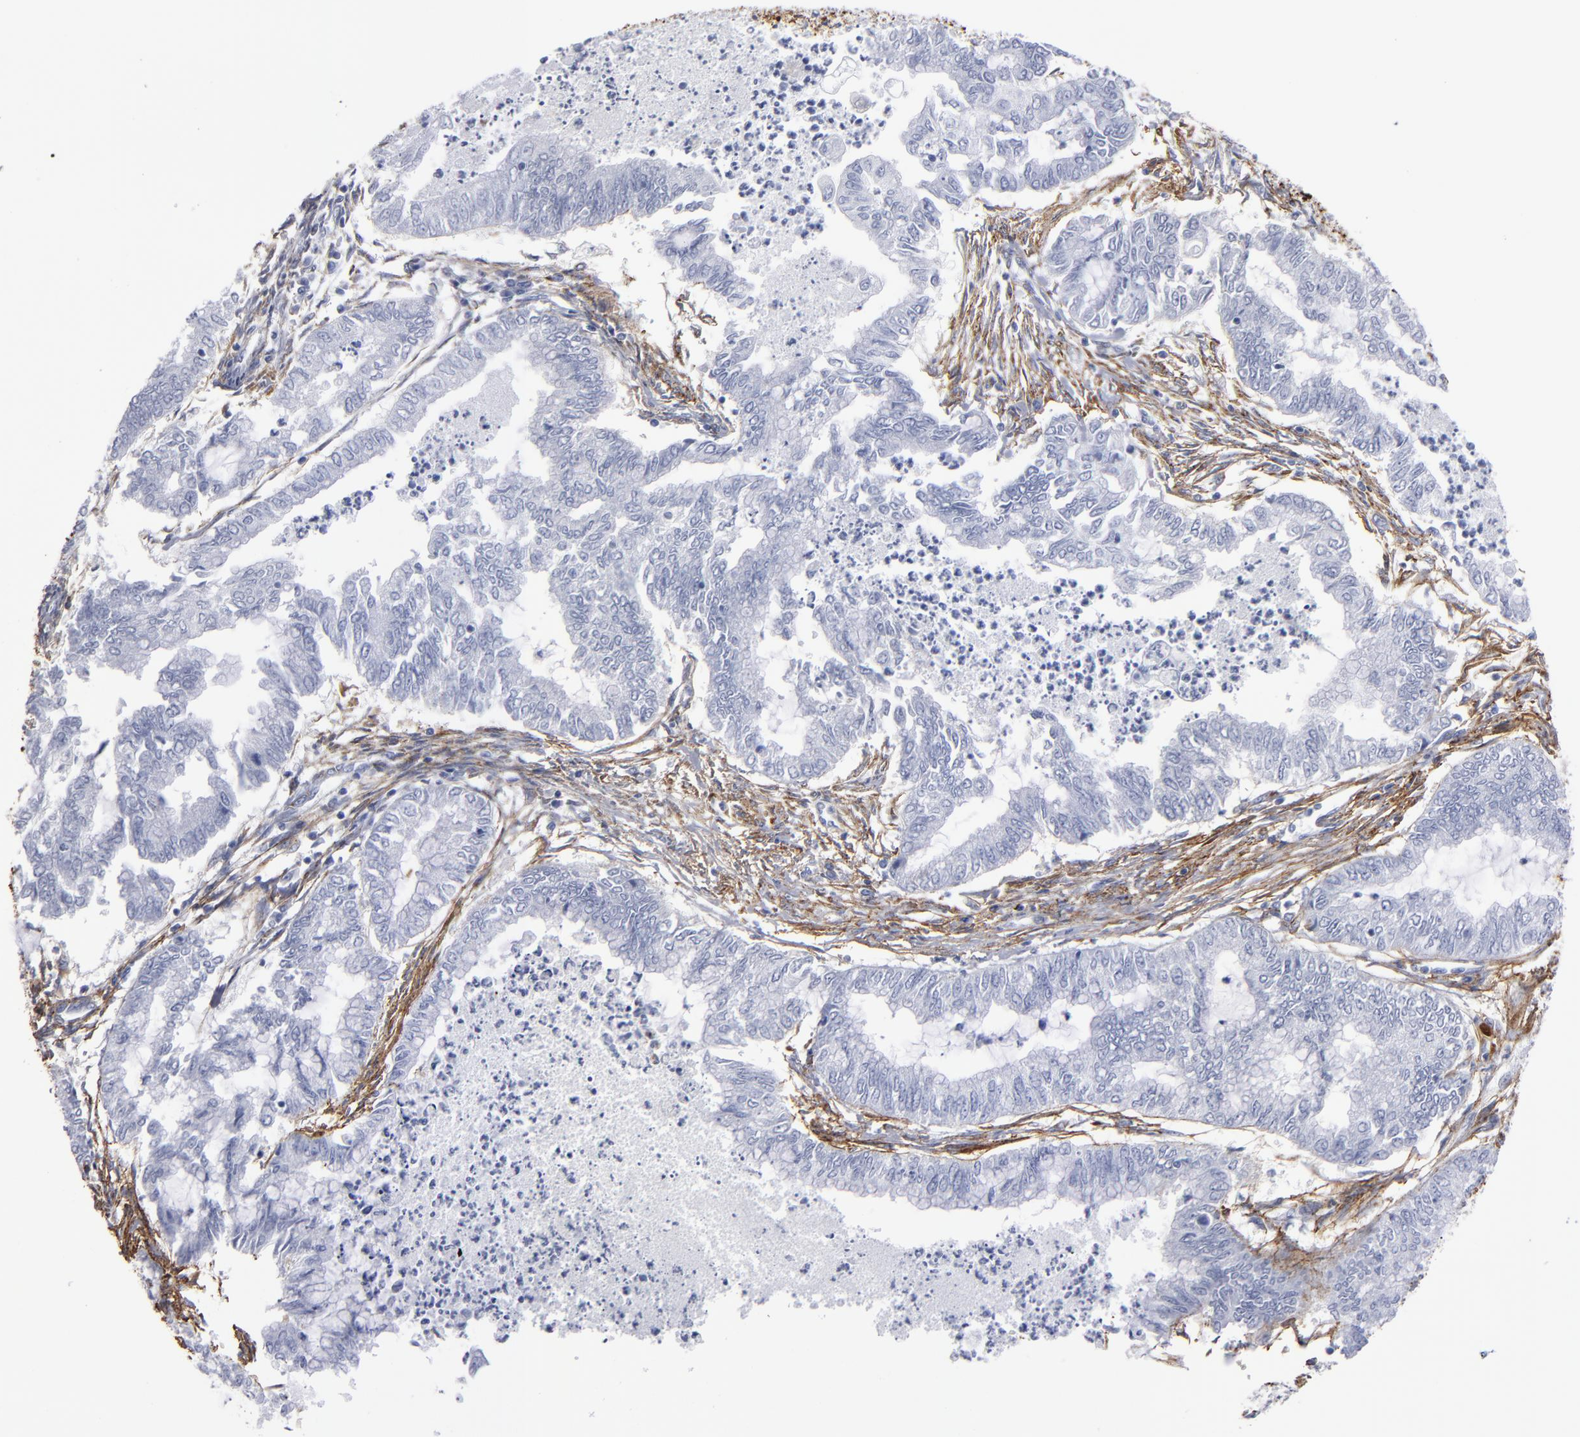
{"staining": {"intensity": "negative", "quantity": "none", "location": "none"}, "tissue": "endometrial cancer", "cell_type": "Tumor cells", "image_type": "cancer", "snomed": [{"axis": "morphology", "description": "Adenocarcinoma, NOS"}, {"axis": "topography", "description": "Endometrium"}], "caption": "This image is of endometrial adenocarcinoma stained with immunohistochemistry to label a protein in brown with the nuclei are counter-stained blue. There is no expression in tumor cells.", "gene": "EMILIN1", "patient": {"sex": "female", "age": 79}}